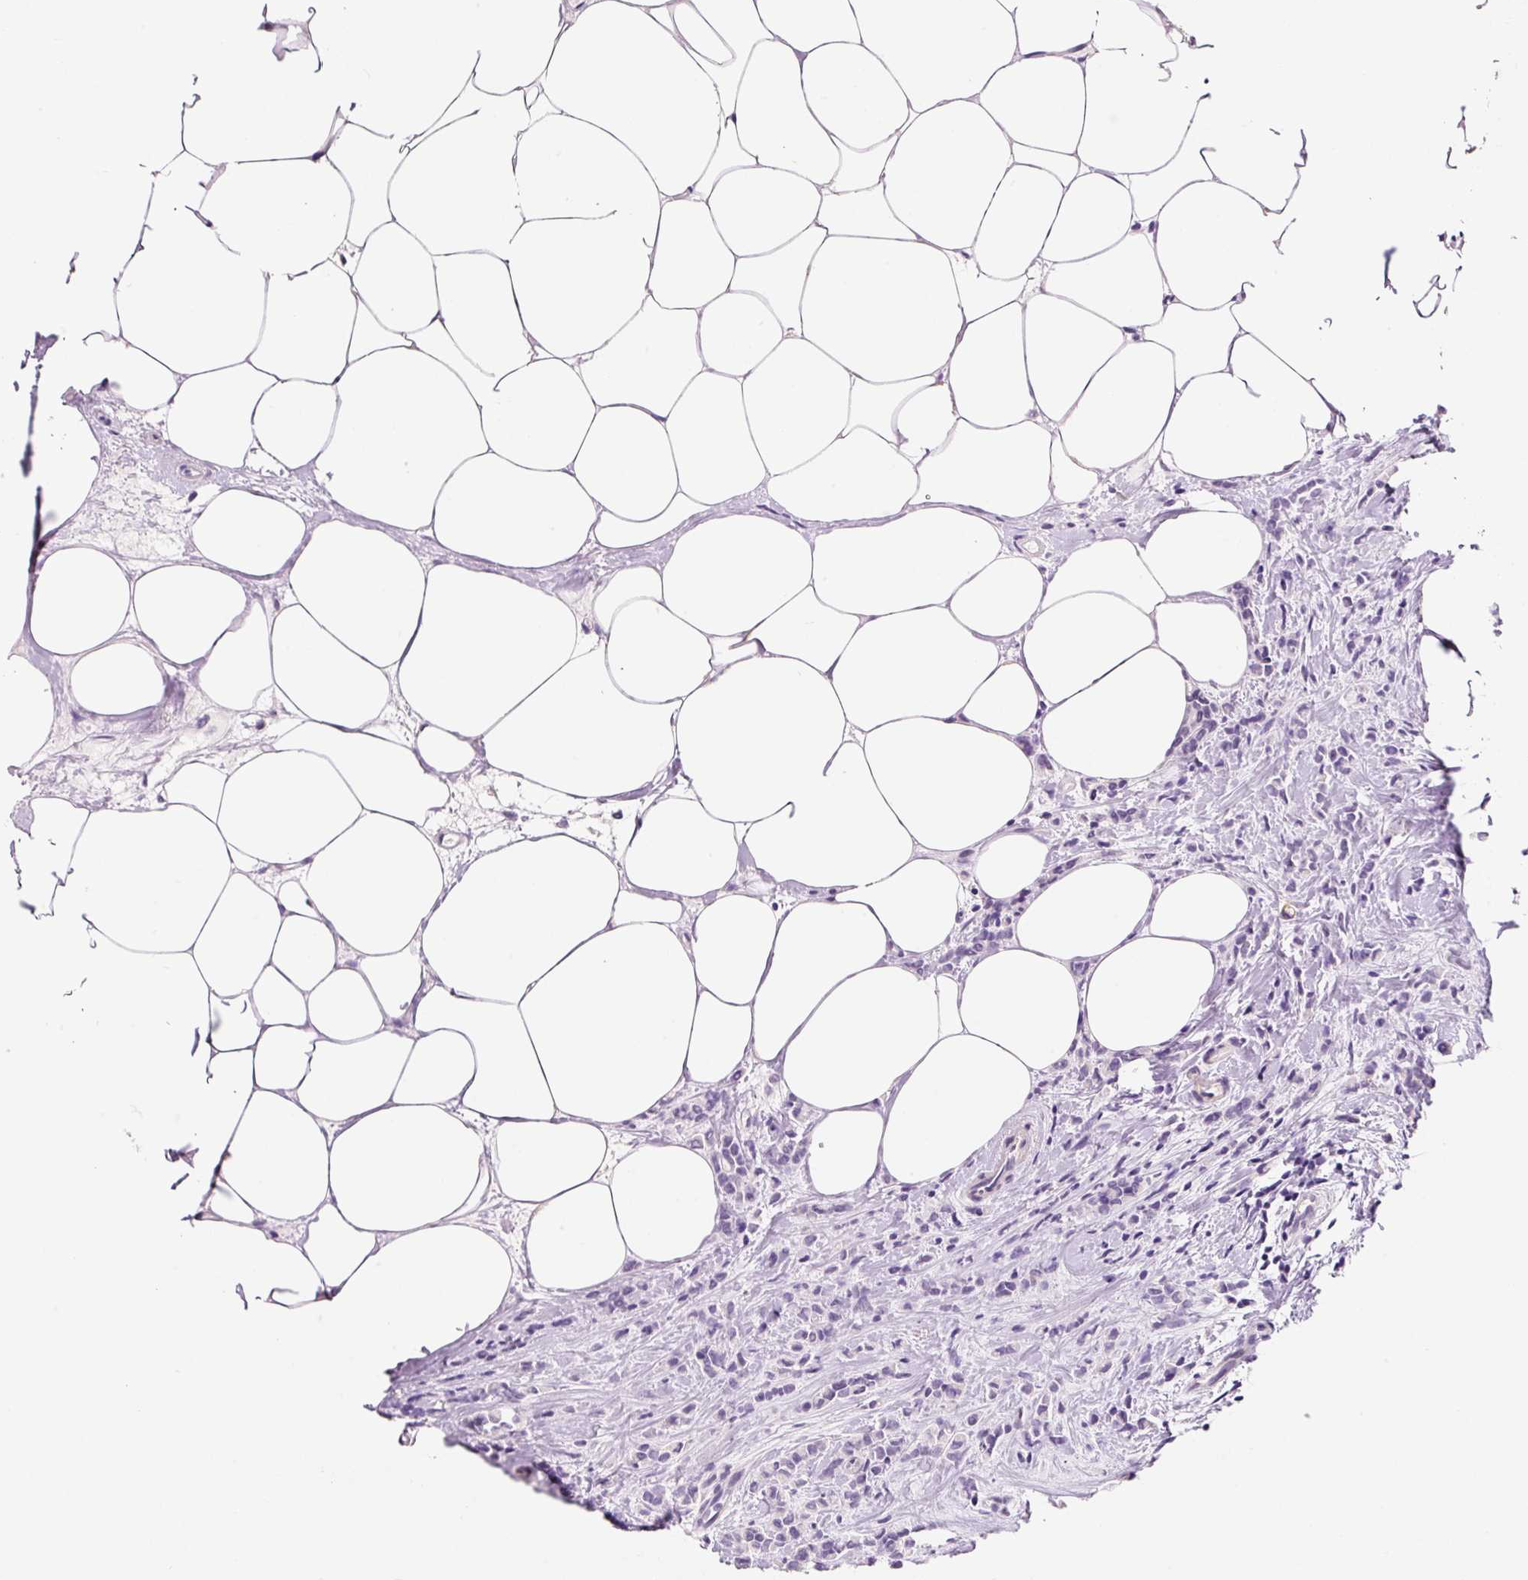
{"staining": {"intensity": "negative", "quantity": "none", "location": "none"}, "tissue": "breast cancer", "cell_type": "Tumor cells", "image_type": "cancer", "snomed": [{"axis": "morphology", "description": "Lobular carcinoma"}, {"axis": "topography", "description": "Breast"}], "caption": "Tumor cells show no significant positivity in breast lobular carcinoma. The staining was performed using DAB (3,3'-diaminobenzidine) to visualize the protein expression in brown, while the nuclei were stained in blue with hematoxylin (Magnification: 20x).", "gene": "SYP", "patient": {"sex": "female", "age": 84}}